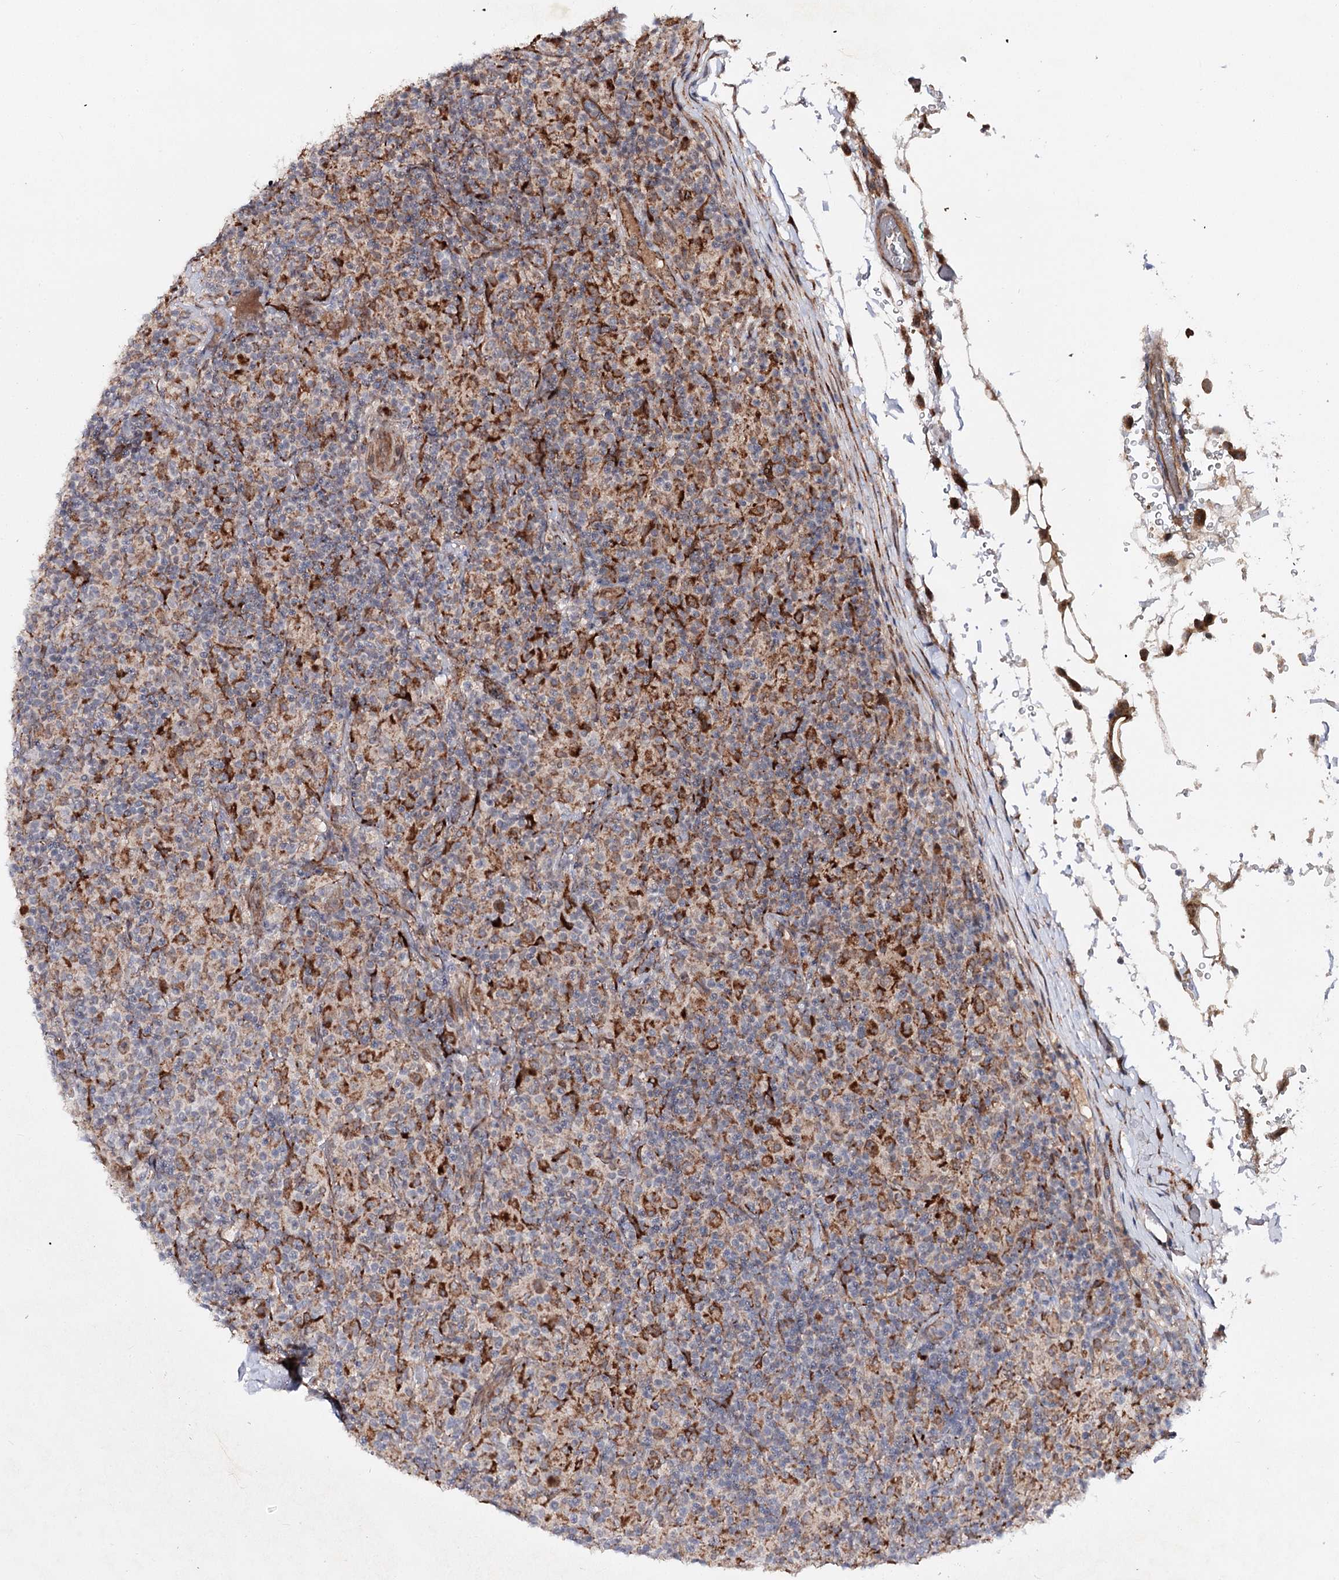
{"staining": {"intensity": "moderate", "quantity": "25%-75%", "location": "cytoplasmic/membranous"}, "tissue": "lymphoma", "cell_type": "Tumor cells", "image_type": "cancer", "snomed": [{"axis": "morphology", "description": "Hodgkin's disease, NOS"}, {"axis": "topography", "description": "Lymph node"}], "caption": "The micrograph demonstrates a brown stain indicating the presence of a protein in the cytoplasmic/membranous of tumor cells in Hodgkin's disease.", "gene": "MSANTD2", "patient": {"sex": "male", "age": 70}}